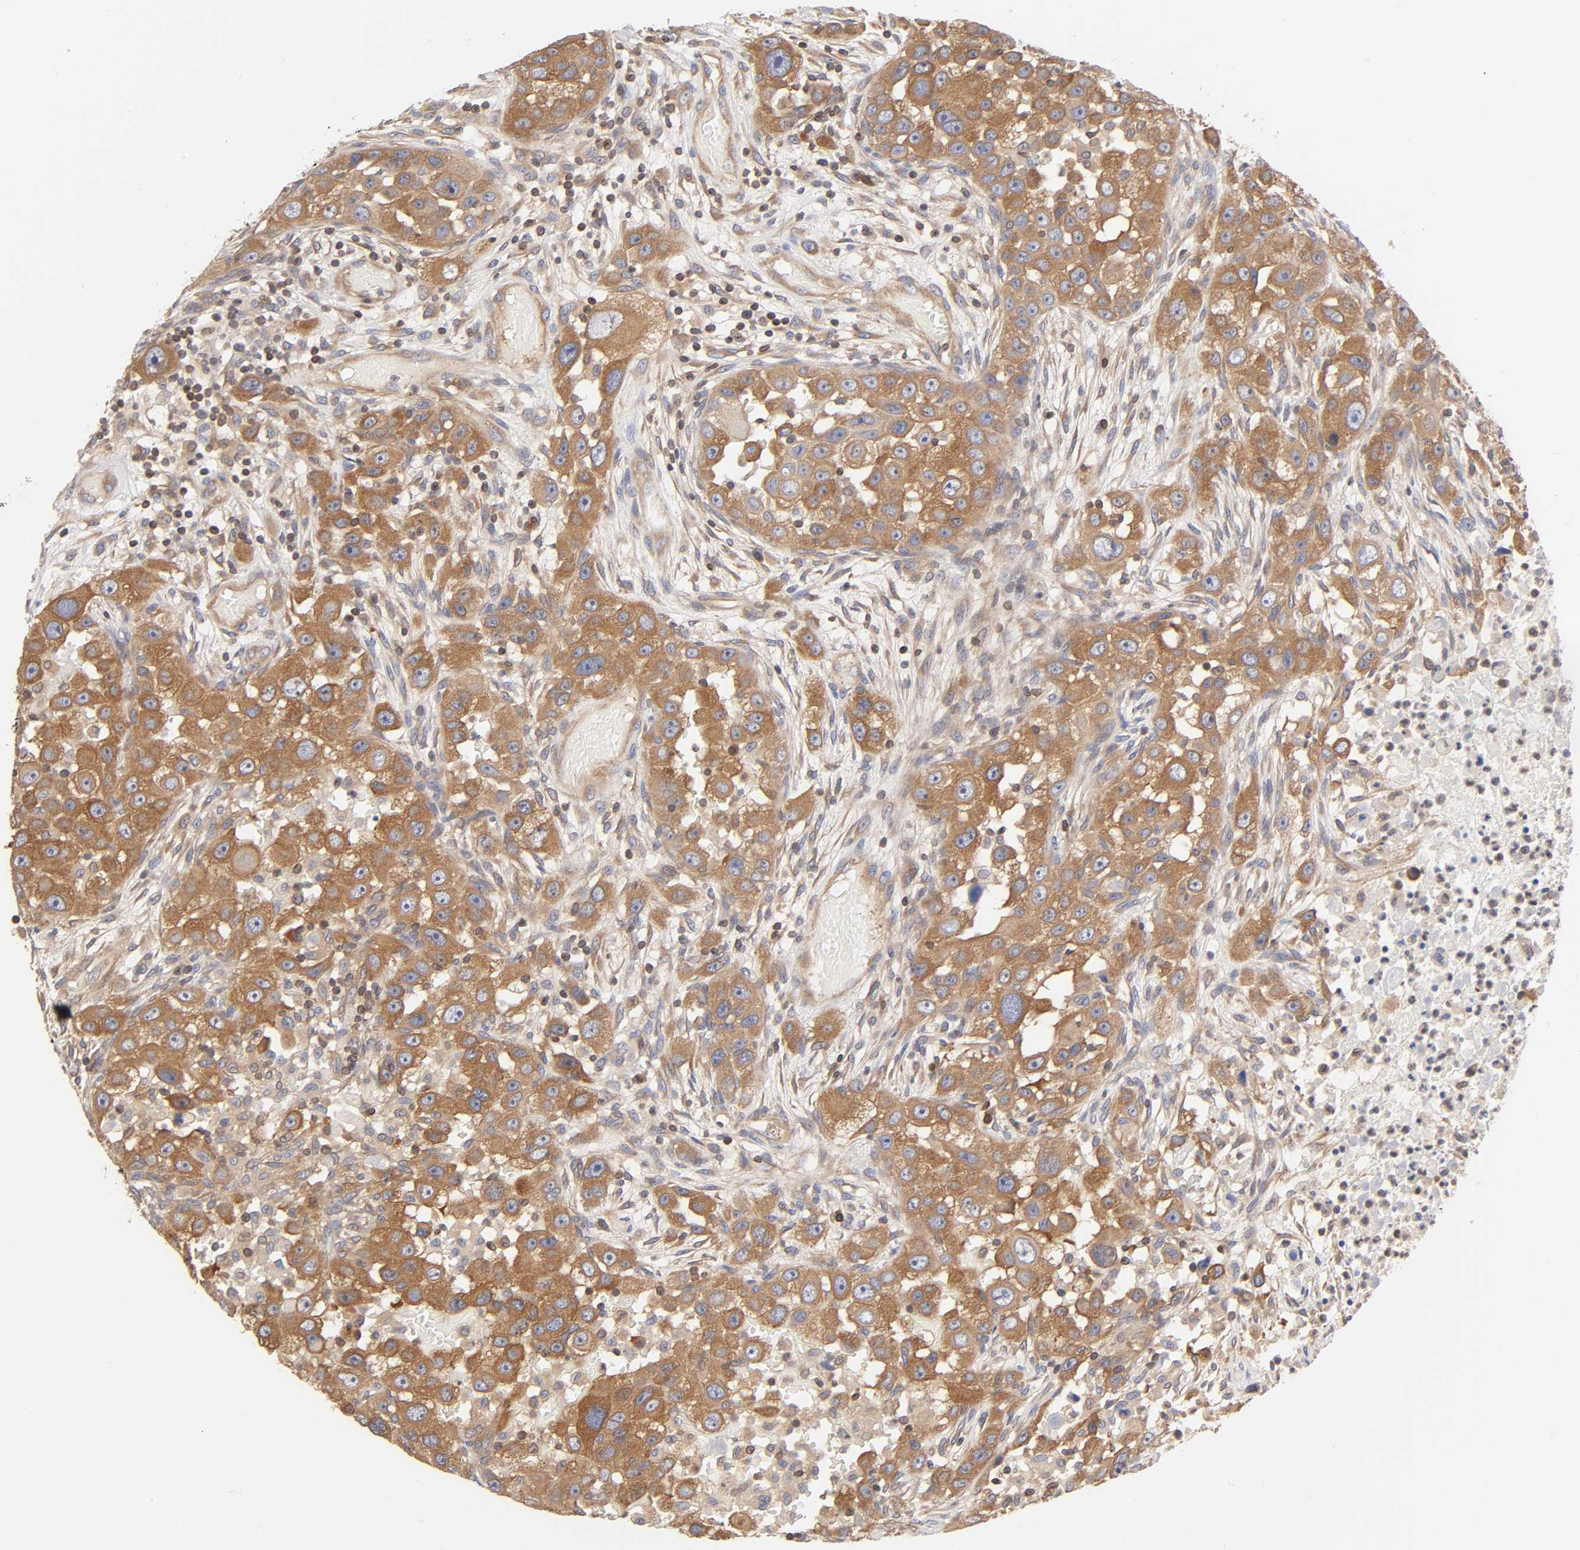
{"staining": {"intensity": "moderate", "quantity": ">75%", "location": "cytoplasmic/membranous"}, "tissue": "head and neck cancer", "cell_type": "Tumor cells", "image_type": "cancer", "snomed": [{"axis": "morphology", "description": "Carcinoma, NOS"}, {"axis": "topography", "description": "Head-Neck"}], "caption": "A brown stain shows moderate cytoplasmic/membranous staining of a protein in head and neck cancer (carcinoma) tumor cells.", "gene": "STRN3", "patient": {"sex": "male", "age": 87}}